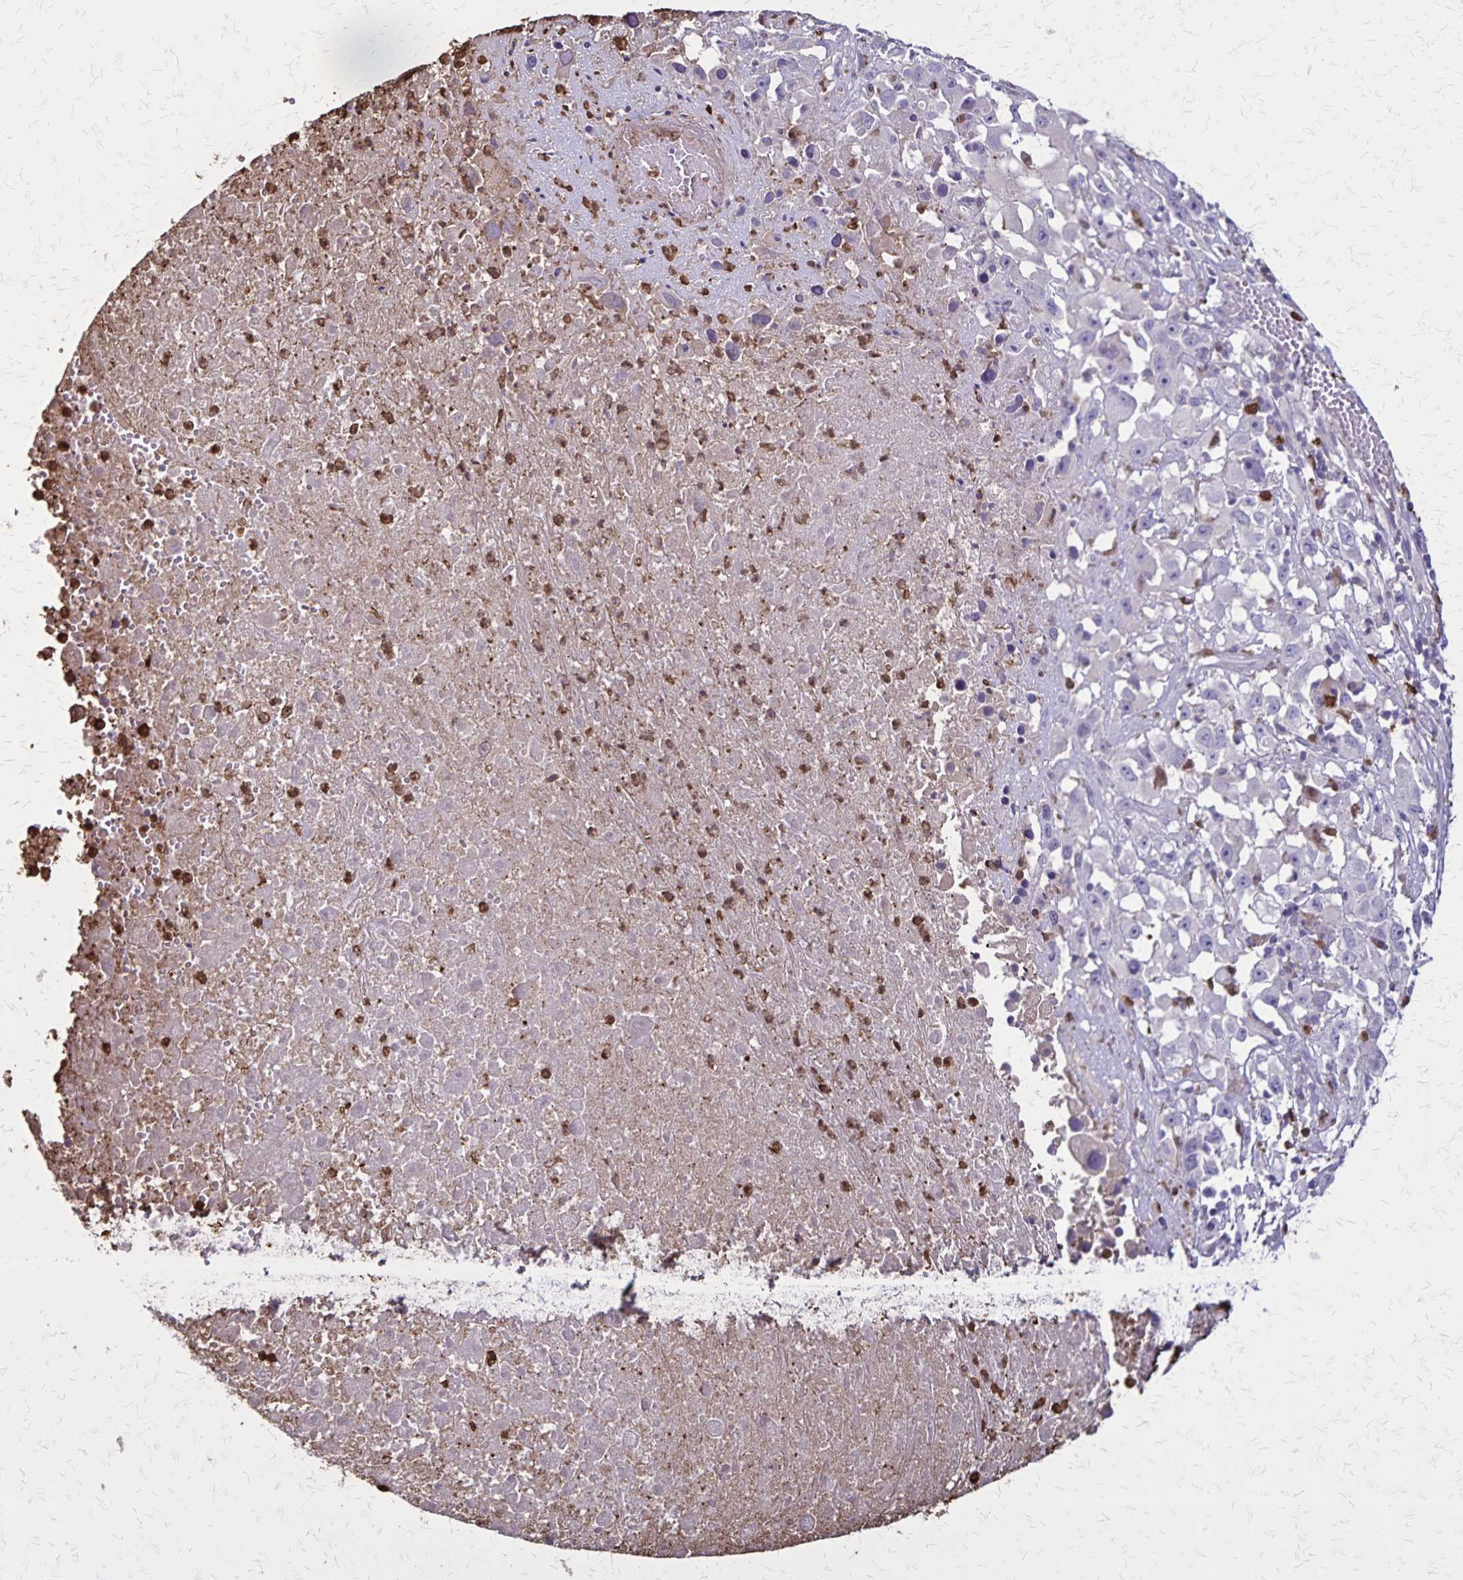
{"staining": {"intensity": "negative", "quantity": "none", "location": "none"}, "tissue": "melanoma", "cell_type": "Tumor cells", "image_type": "cancer", "snomed": [{"axis": "morphology", "description": "Malignant melanoma, Metastatic site"}, {"axis": "topography", "description": "Soft tissue"}], "caption": "Malignant melanoma (metastatic site) stained for a protein using immunohistochemistry (IHC) displays no staining tumor cells.", "gene": "ULBP3", "patient": {"sex": "male", "age": 50}}